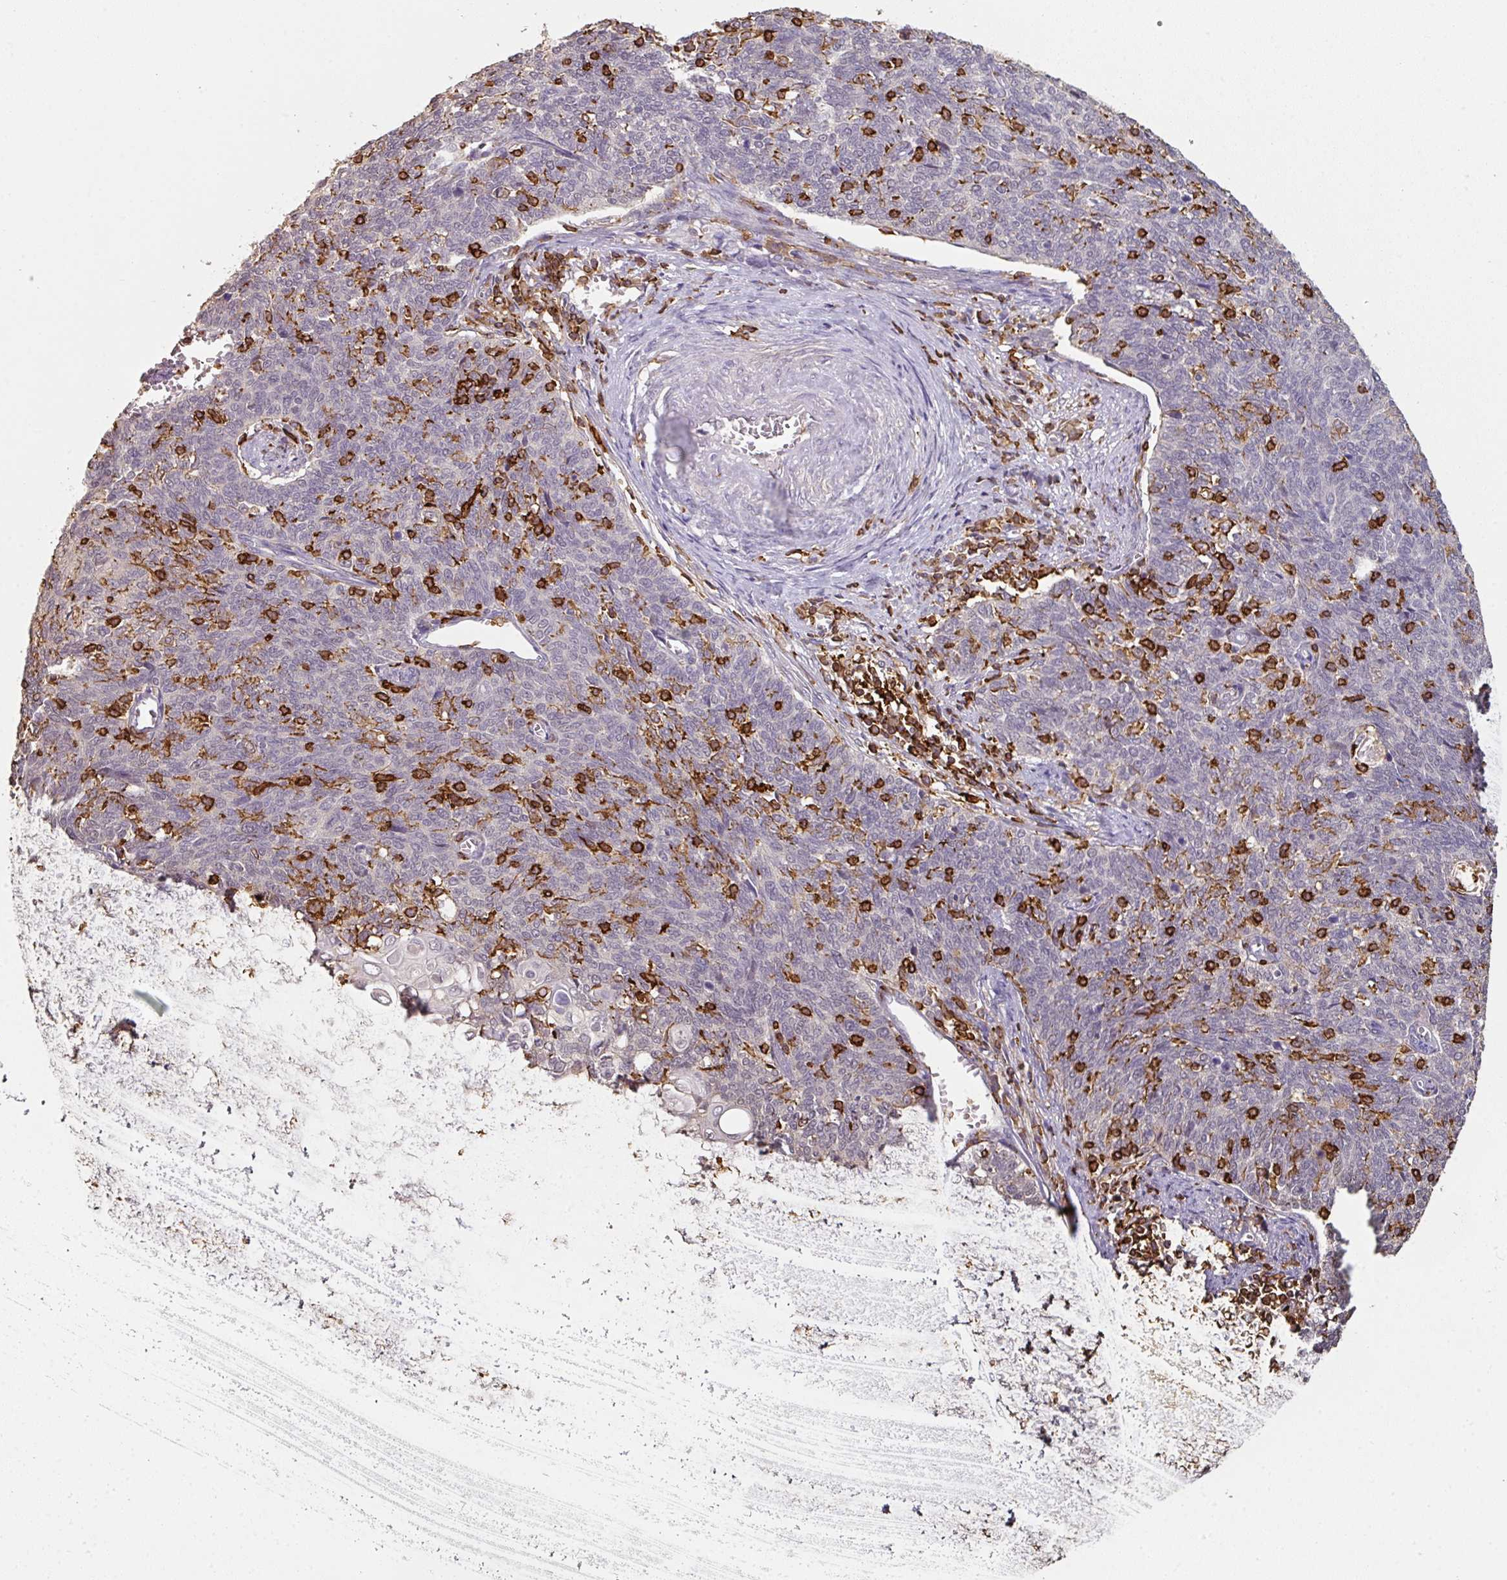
{"staining": {"intensity": "negative", "quantity": "none", "location": "none"}, "tissue": "cervical cancer", "cell_type": "Tumor cells", "image_type": "cancer", "snomed": [{"axis": "morphology", "description": "Squamous cell carcinoma, NOS"}, {"axis": "topography", "description": "Cervix"}], "caption": "DAB immunohistochemical staining of cervical squamous cell carcinoma displays no significant positivity in tumor cells.", "gene": "OLFML2B", "patient": {"sex": "female", "age": 39}}